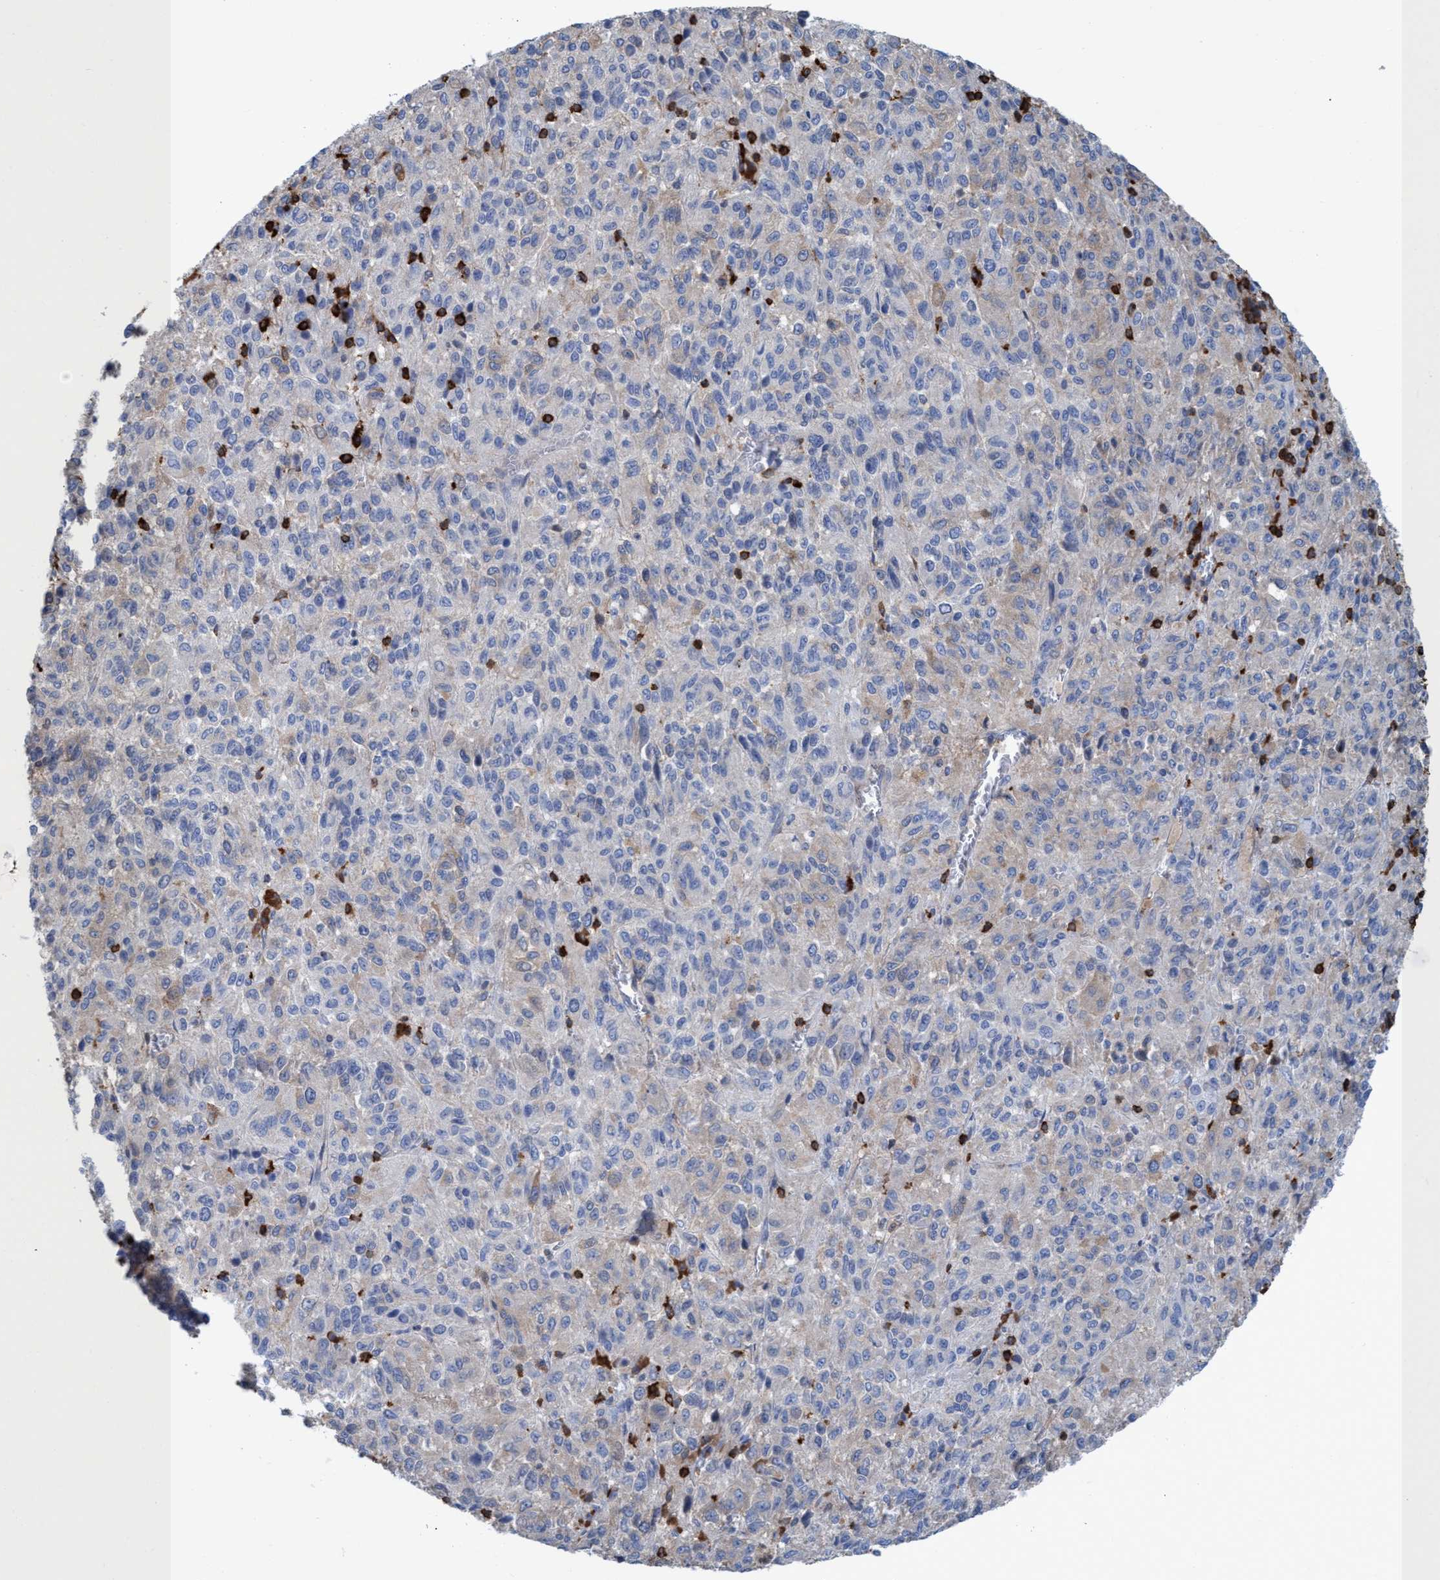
{"staining": {"intensity": "negative", "quantity": "none", "location": "none"}, "tissue": "melanoma", "cell_type": "Tumor cells", "image_type": "cancer", "snomed": [{"axis": "morphology", "description": "Malignant melanoma, Metastatic site"}, {"axis": "topography", "description": "Lung"}], "caption": "Tumor cells show no significant positivity in melanoma.", "gene": "EZR", "patient": {"sex": "male", "age": 64}}